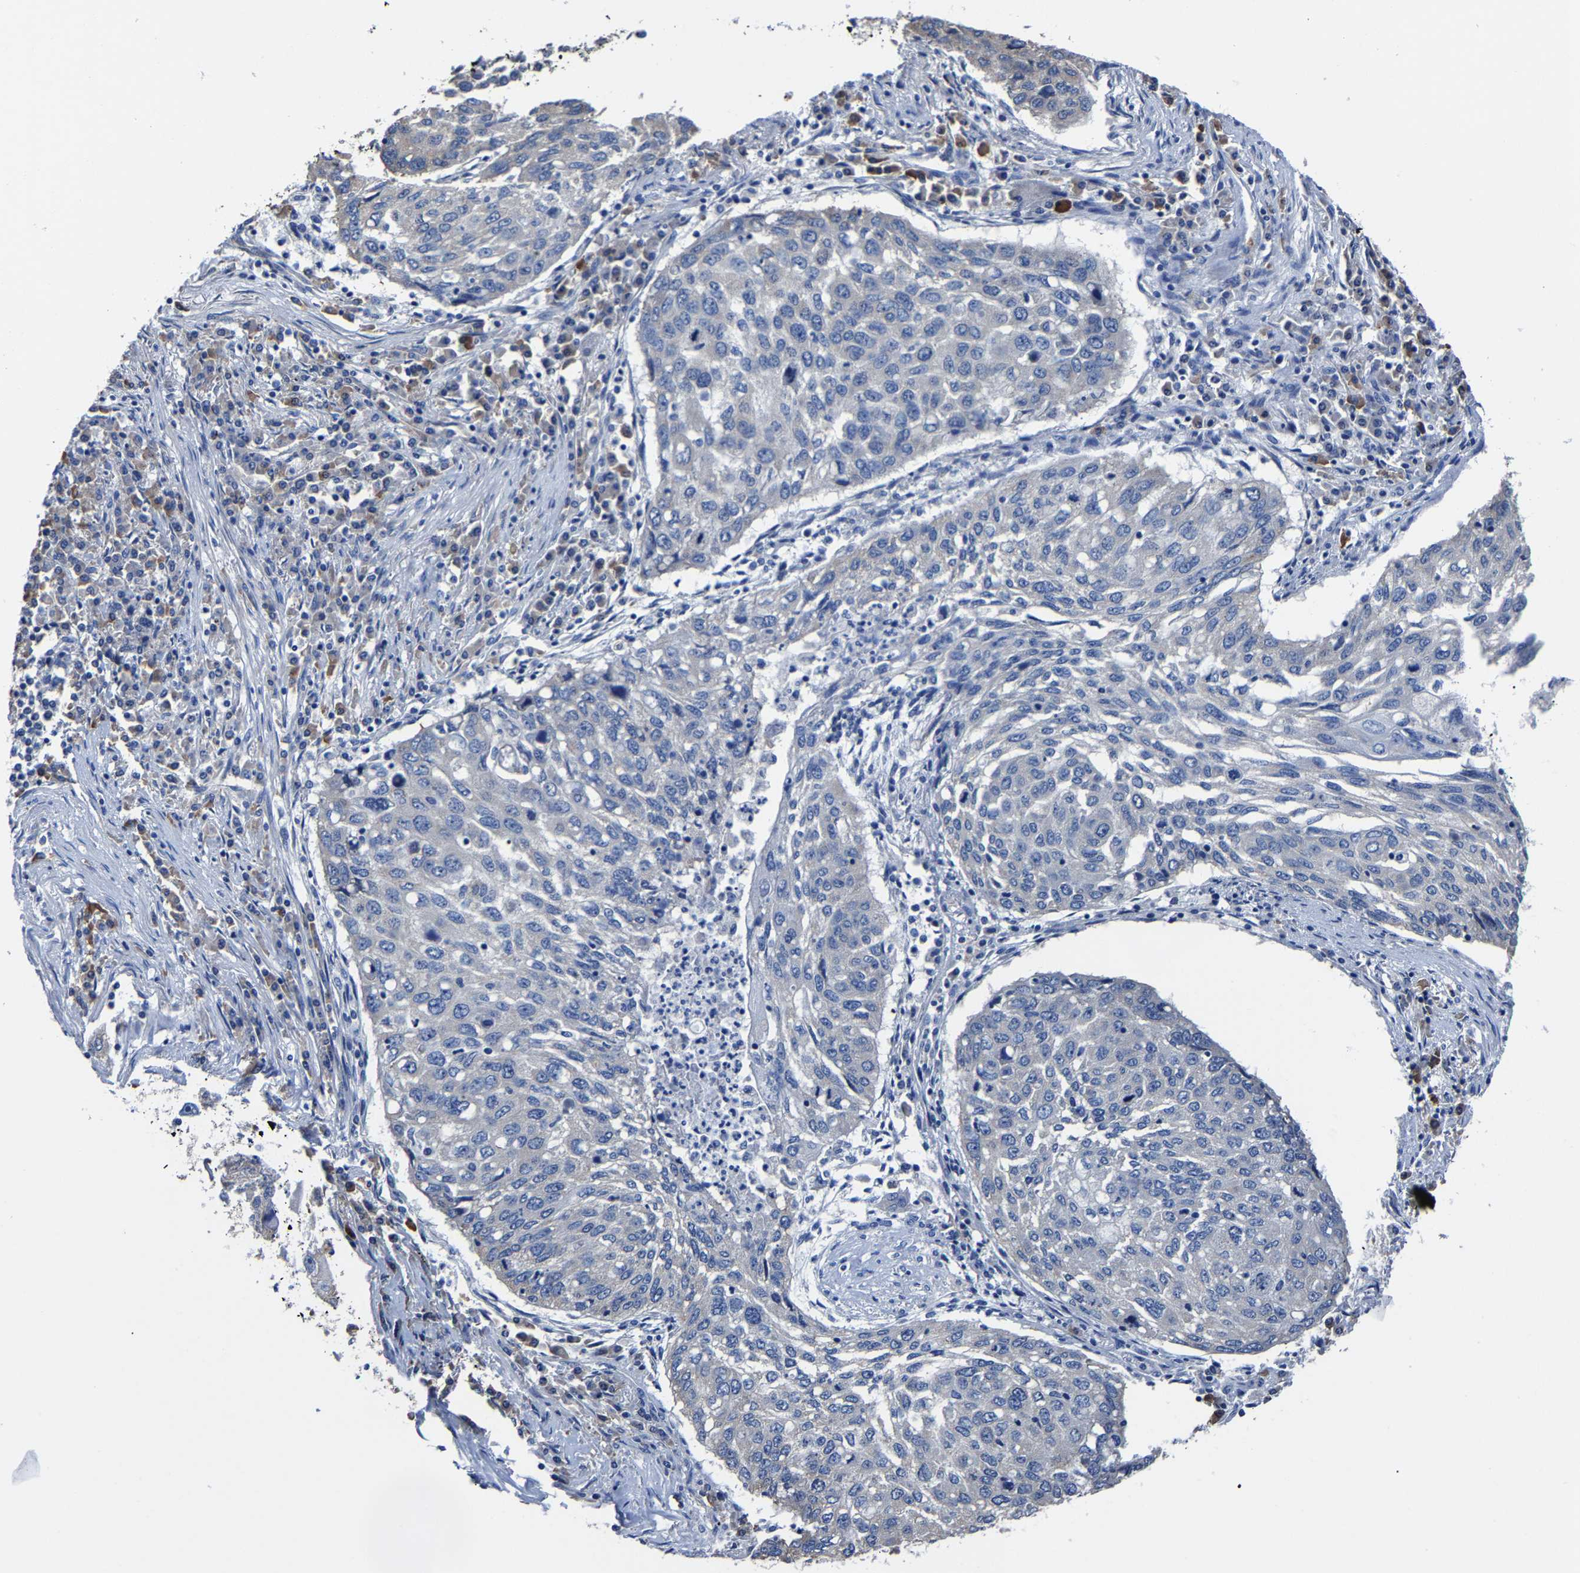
{"staining": {"intensity": "negative", "quantity": "none", "location": "none"}, "tissue": "lung cancer", "cell_type": "Tumor cells", "image_type": "cancer", "snomed": [{"axis": "morphology", "description": "Squamous cell carcinoma, NOS"}, {"axis": "topography", "description": "Lung"}], "caption": "DAB immunohistochemical staining of human lung cancer (squamous cell carcinoma) demonstrates no significant expression in tumor cells.", "gene": "SRPK2", "patient": {"sex": "female", "age": 63}}